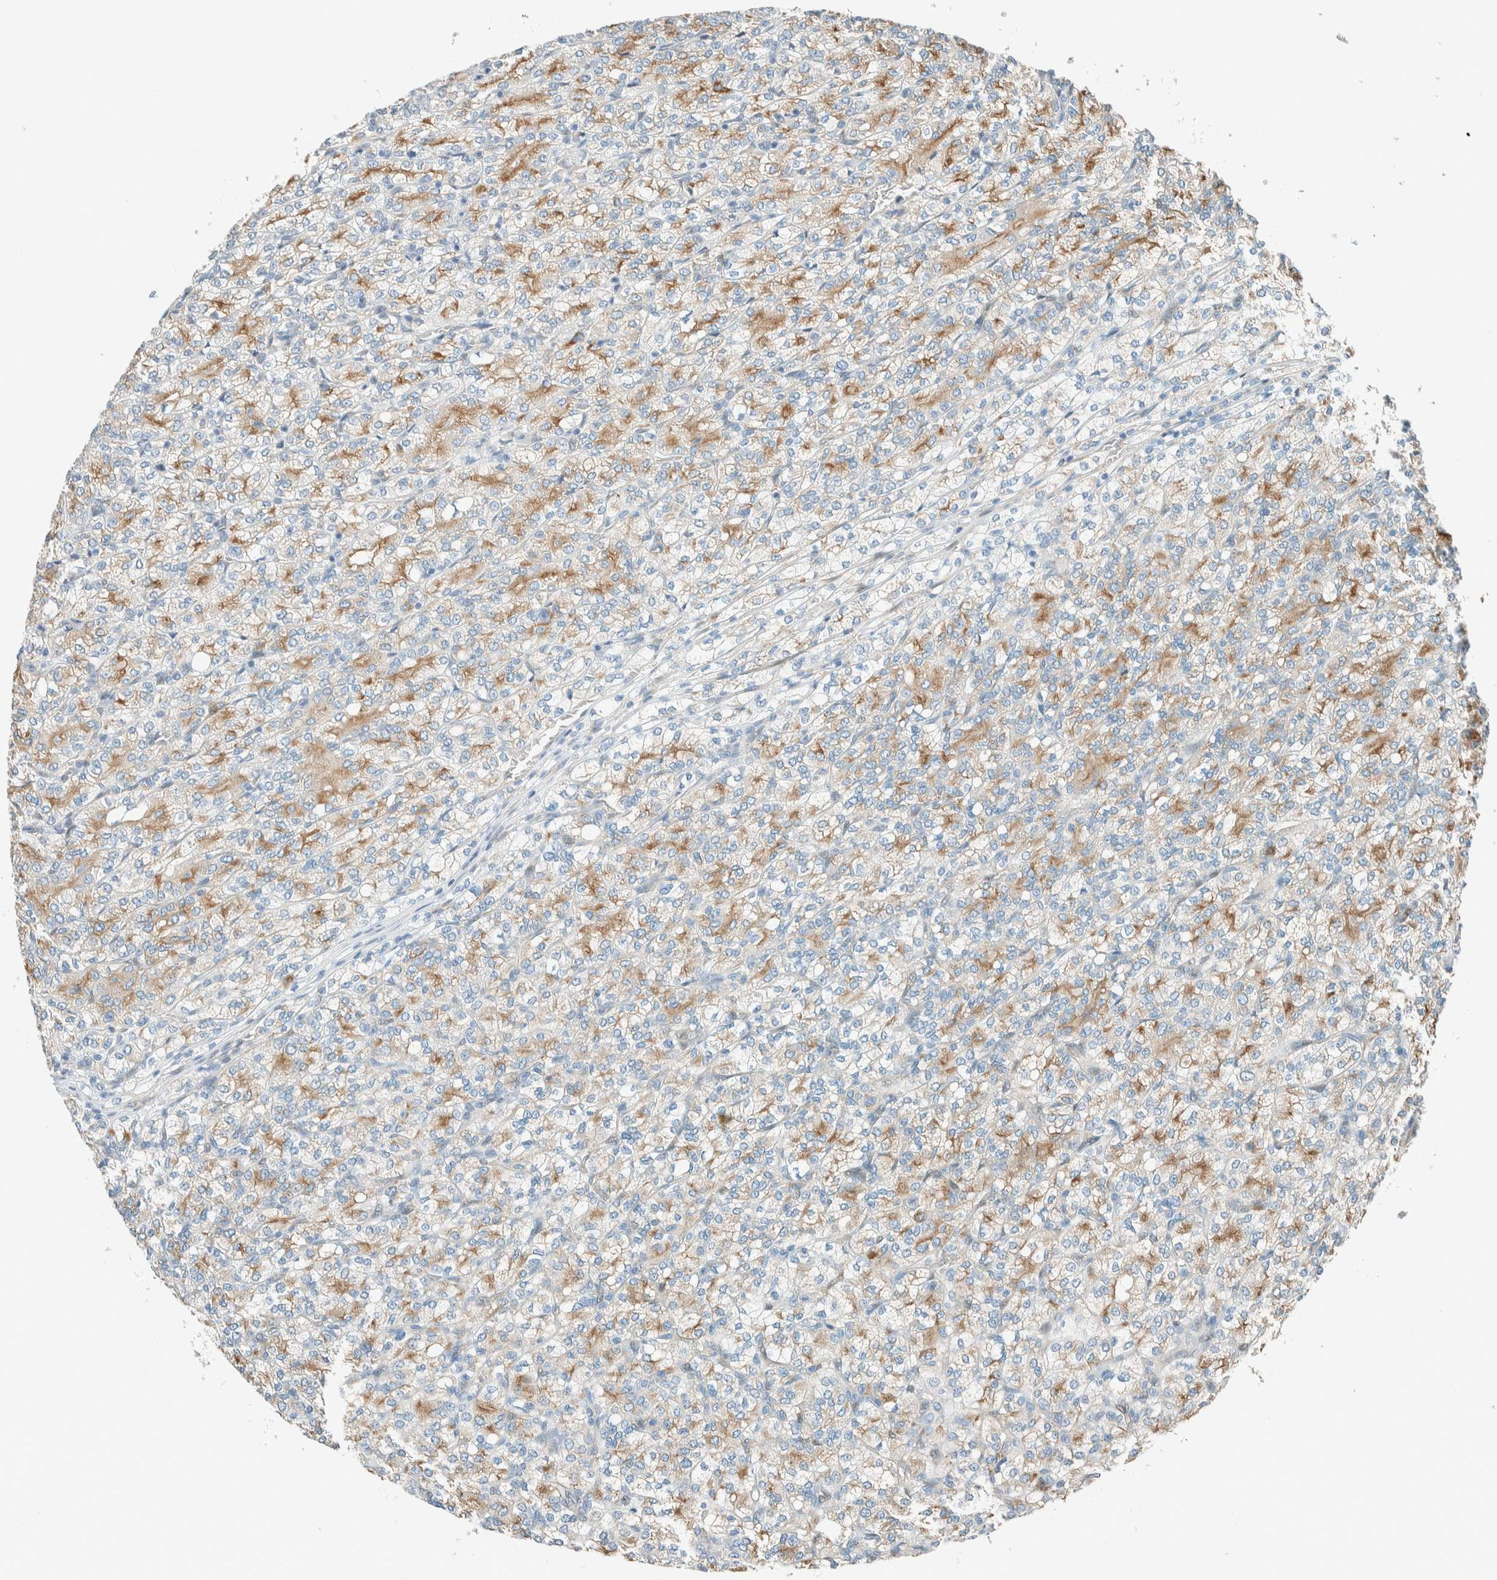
{"staining": {"intensity": "weak", "quantity": "25%-75%", "location": "cytoplasmic/membranous"}, "tissue": "renal cancer", "cell_type": "Tumor cells", "image_type": "cancer", "snomed": [{"axis": "morphology", "description": "Adenocarcinoma, NOS"}, {"axis": "topography", "description": "Kidney"}], "caption": "Immunohistochemistry (IHC) photomicrograph of renal adenocarcinoma stained for a protein (brown), which exhibits low levels of weak cytoplasmic/membranous expression in approximately 25%-75% of tumor cells.", "gene": "NXN", "patient": {"sex": "male", "age": 77}}